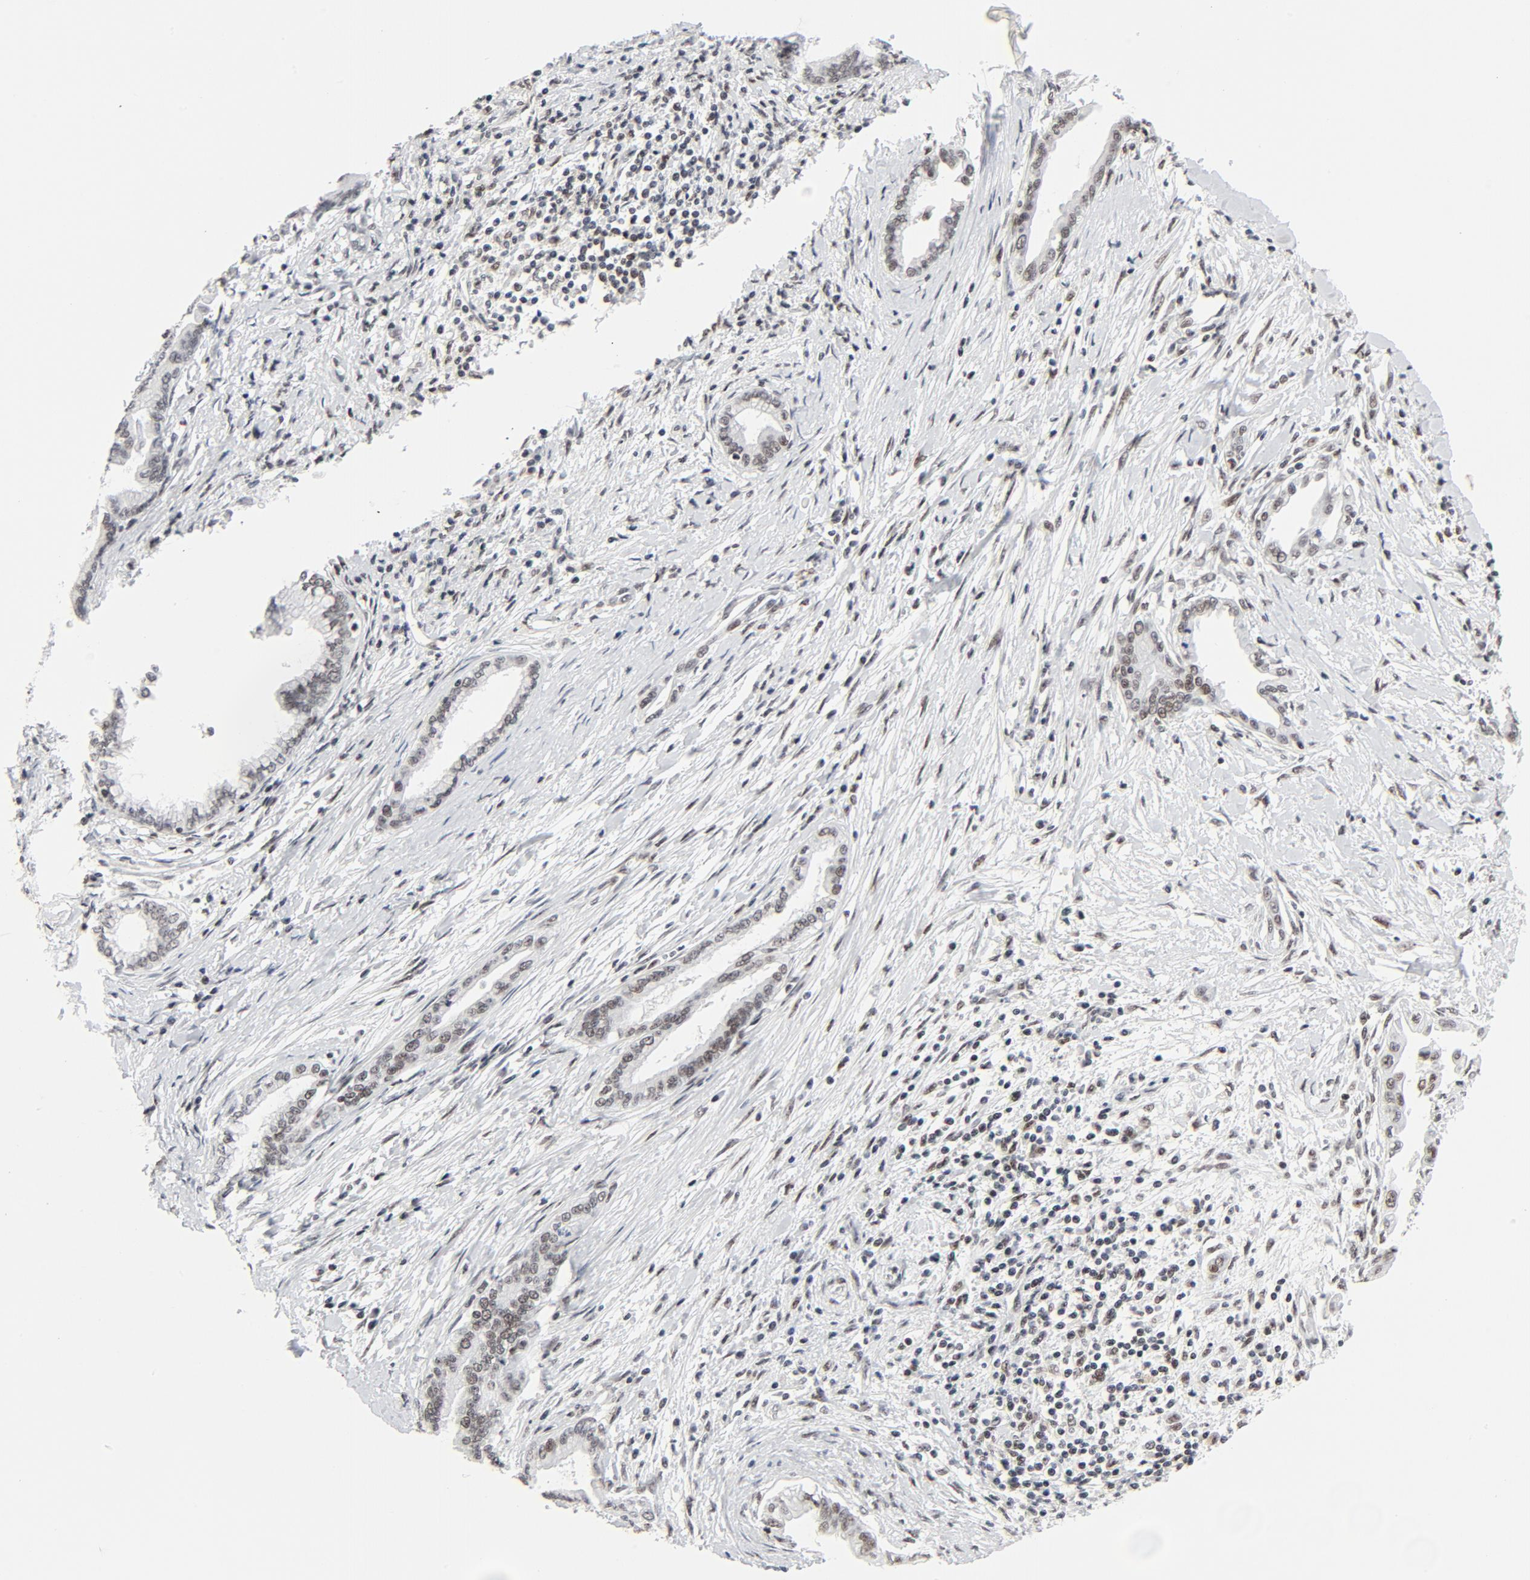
{"staining": {"intensity": "moderate", "quantity": ">75%", "location": "nuclear"}, "tissue": "pancreatic cancer", "cell_type": "Tumor cells", "image_type": "cancer", "snomed": [{"axis": "morphology", "description": "Adenocarcinoma, NOS"}, {"axis": "topography", "description": "Pancreas"}], "caption": "Pancreatic cancer (adenocarcinoma) was stained to show a protein in brown. There is medium levels of moderate nuclear expression in approximately >75% of tumor cells.", "gene": "GTF2H1", "patient": {"sex": "female", "age": 64}}